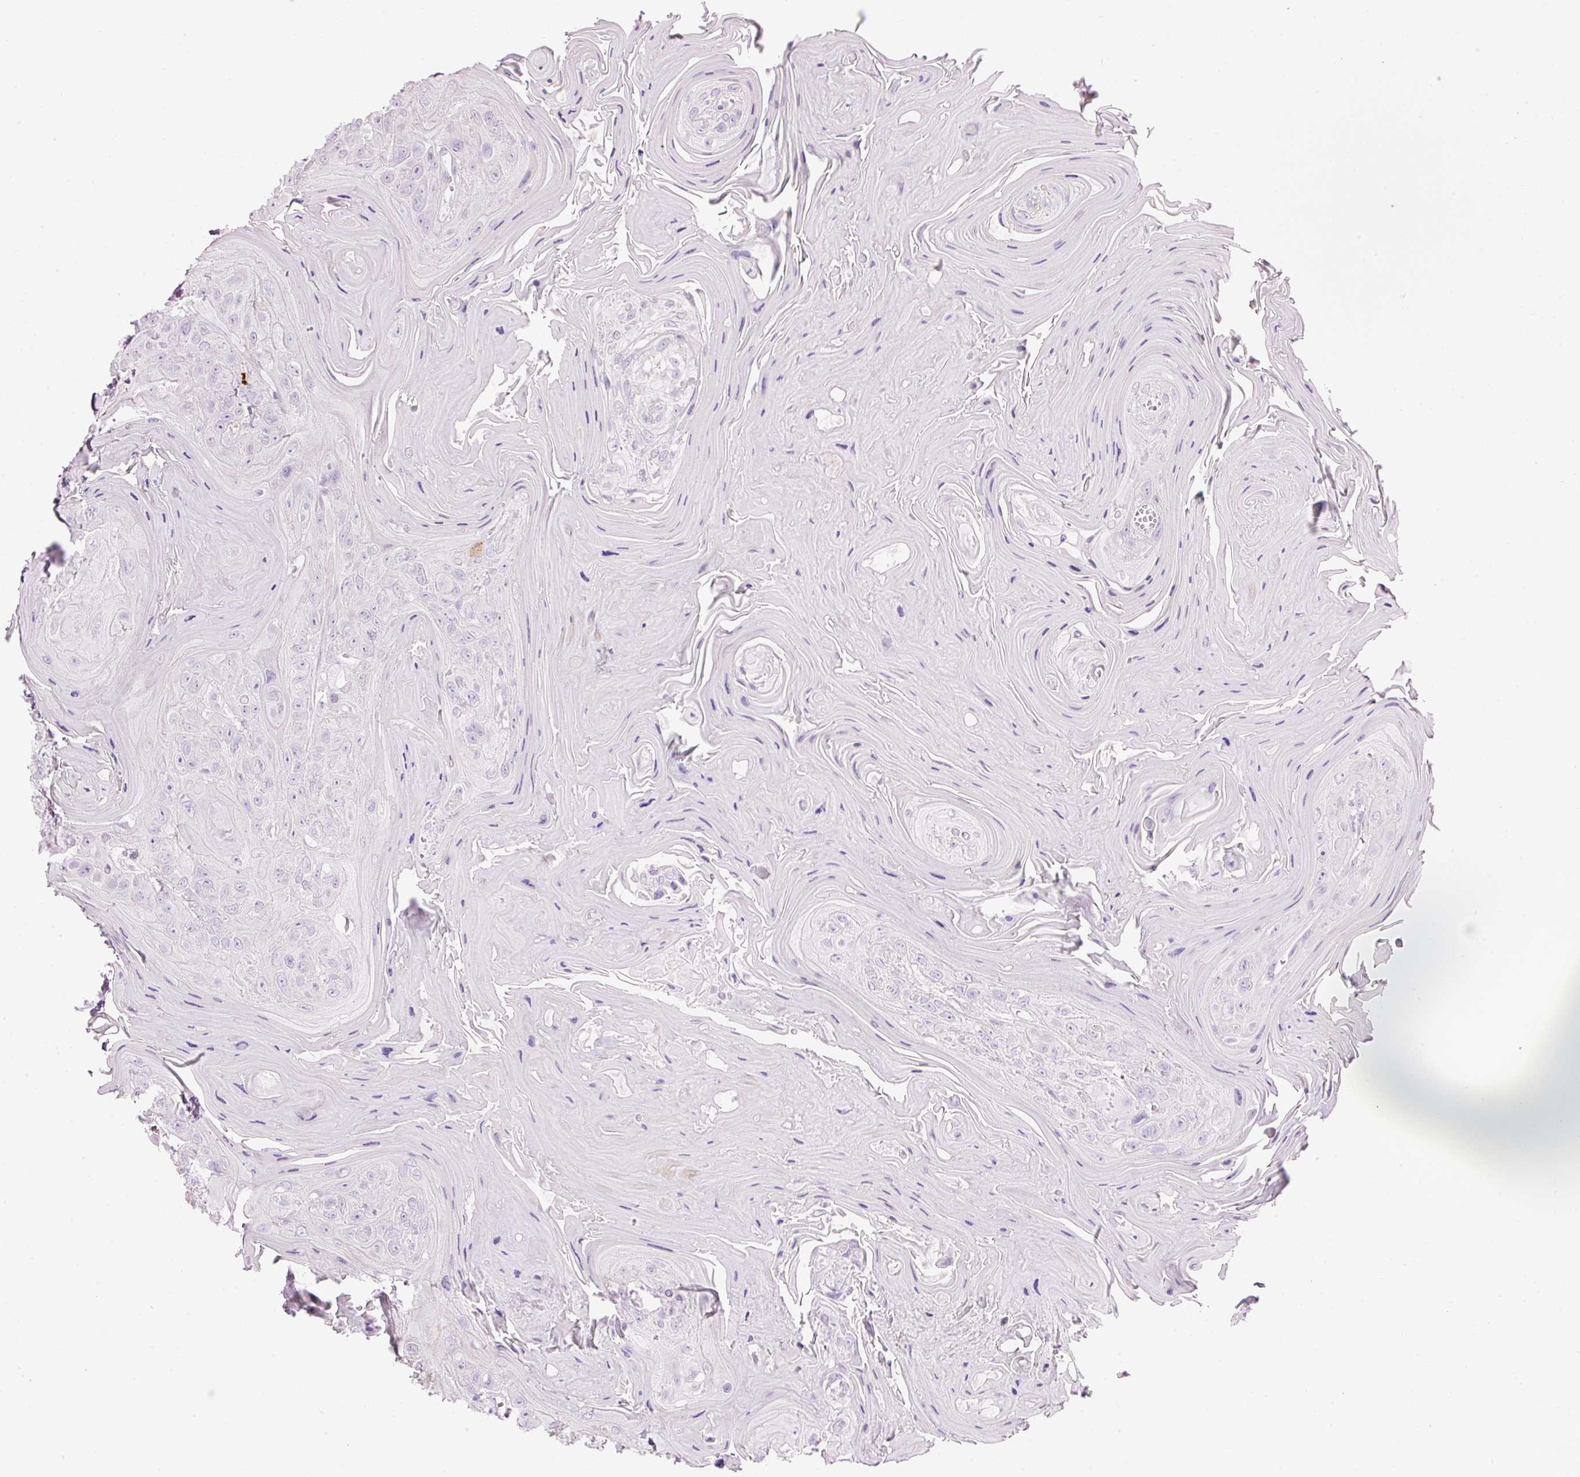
{"staining": {"intensity": "negative", "quantity": "none", "location": "none"}, "tissue": "head and neck cancer", "cell_type": "Tumor cells", "image_type": "cancer", "snomed": [{"axis": "morphology", "description": "Squamous cell carcinoma, NOS"}, {"axis": "topography", "description": "Head-Neck"}], "caption": "This is a photomicrograph of immunohistochemistry staining of head and neck cancer (squamous cell carcinoma), which shows no expression in tumor cells.", "gene": "CMA1", "patient": {"sex": "female", "age": 59}}